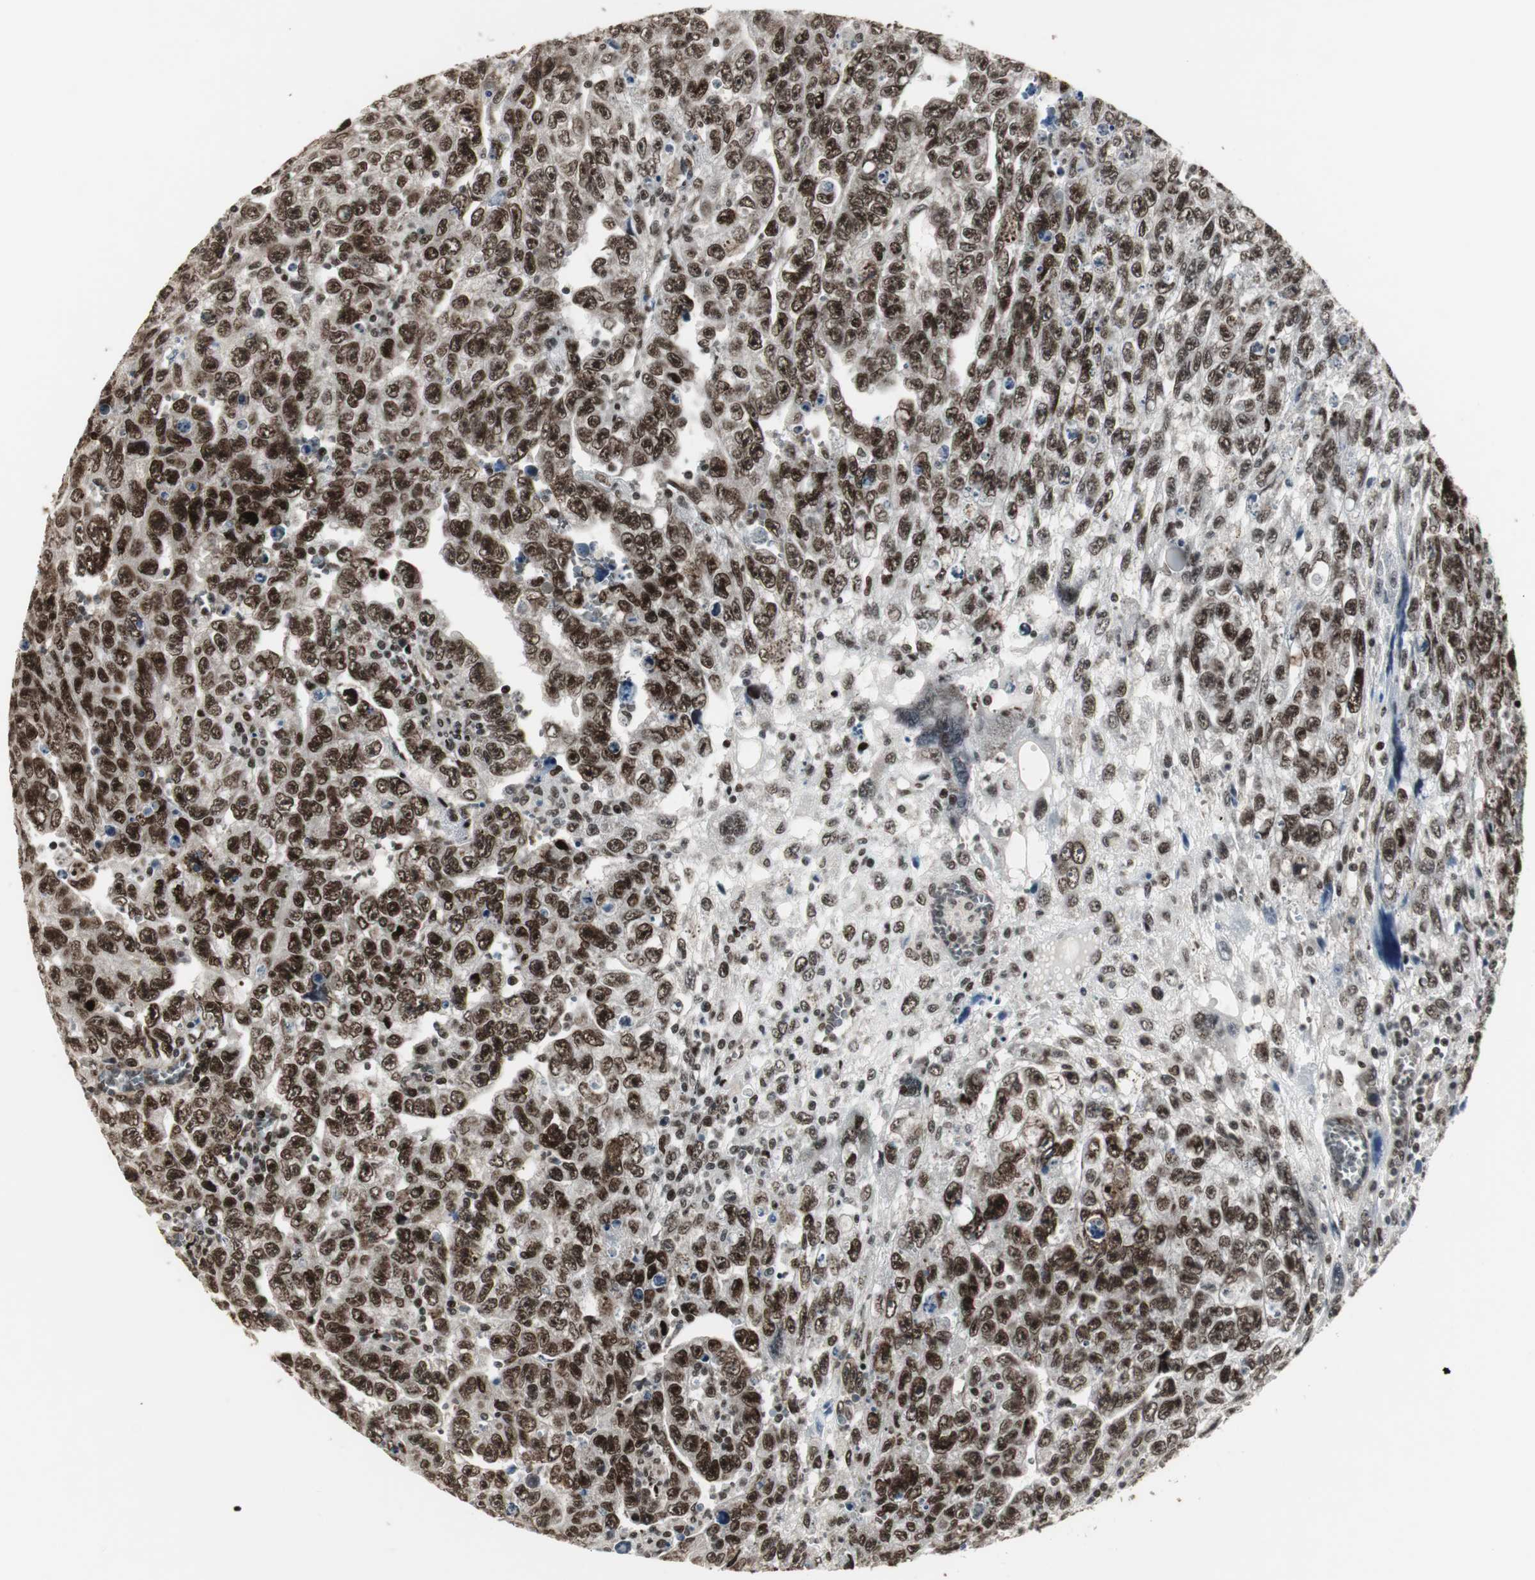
{"staining": {"intensity": "strong", "quantity": ">75%", "location": "cytoplasmic/membranous,nuclear"}, "tissue": "testis cancer", "cell_type": "Tumor cells", "image_type": "cancer", "snomed": [{"axis": "morphology", "description": "Carcinoma, Embryonal, NOS"}, {"axis": "topography", "description": "Testis"}], "caption": "The image exhibits immunohistochemical staining of embryonal carcinoma (testis). There is strong cytoplasmic/membranous and nuclear expression is identified in about >75% of tumor cells. Nuclei are stained in blue.", "gene": "TAF5", "patient": {"sex": "male", "age": 28}}